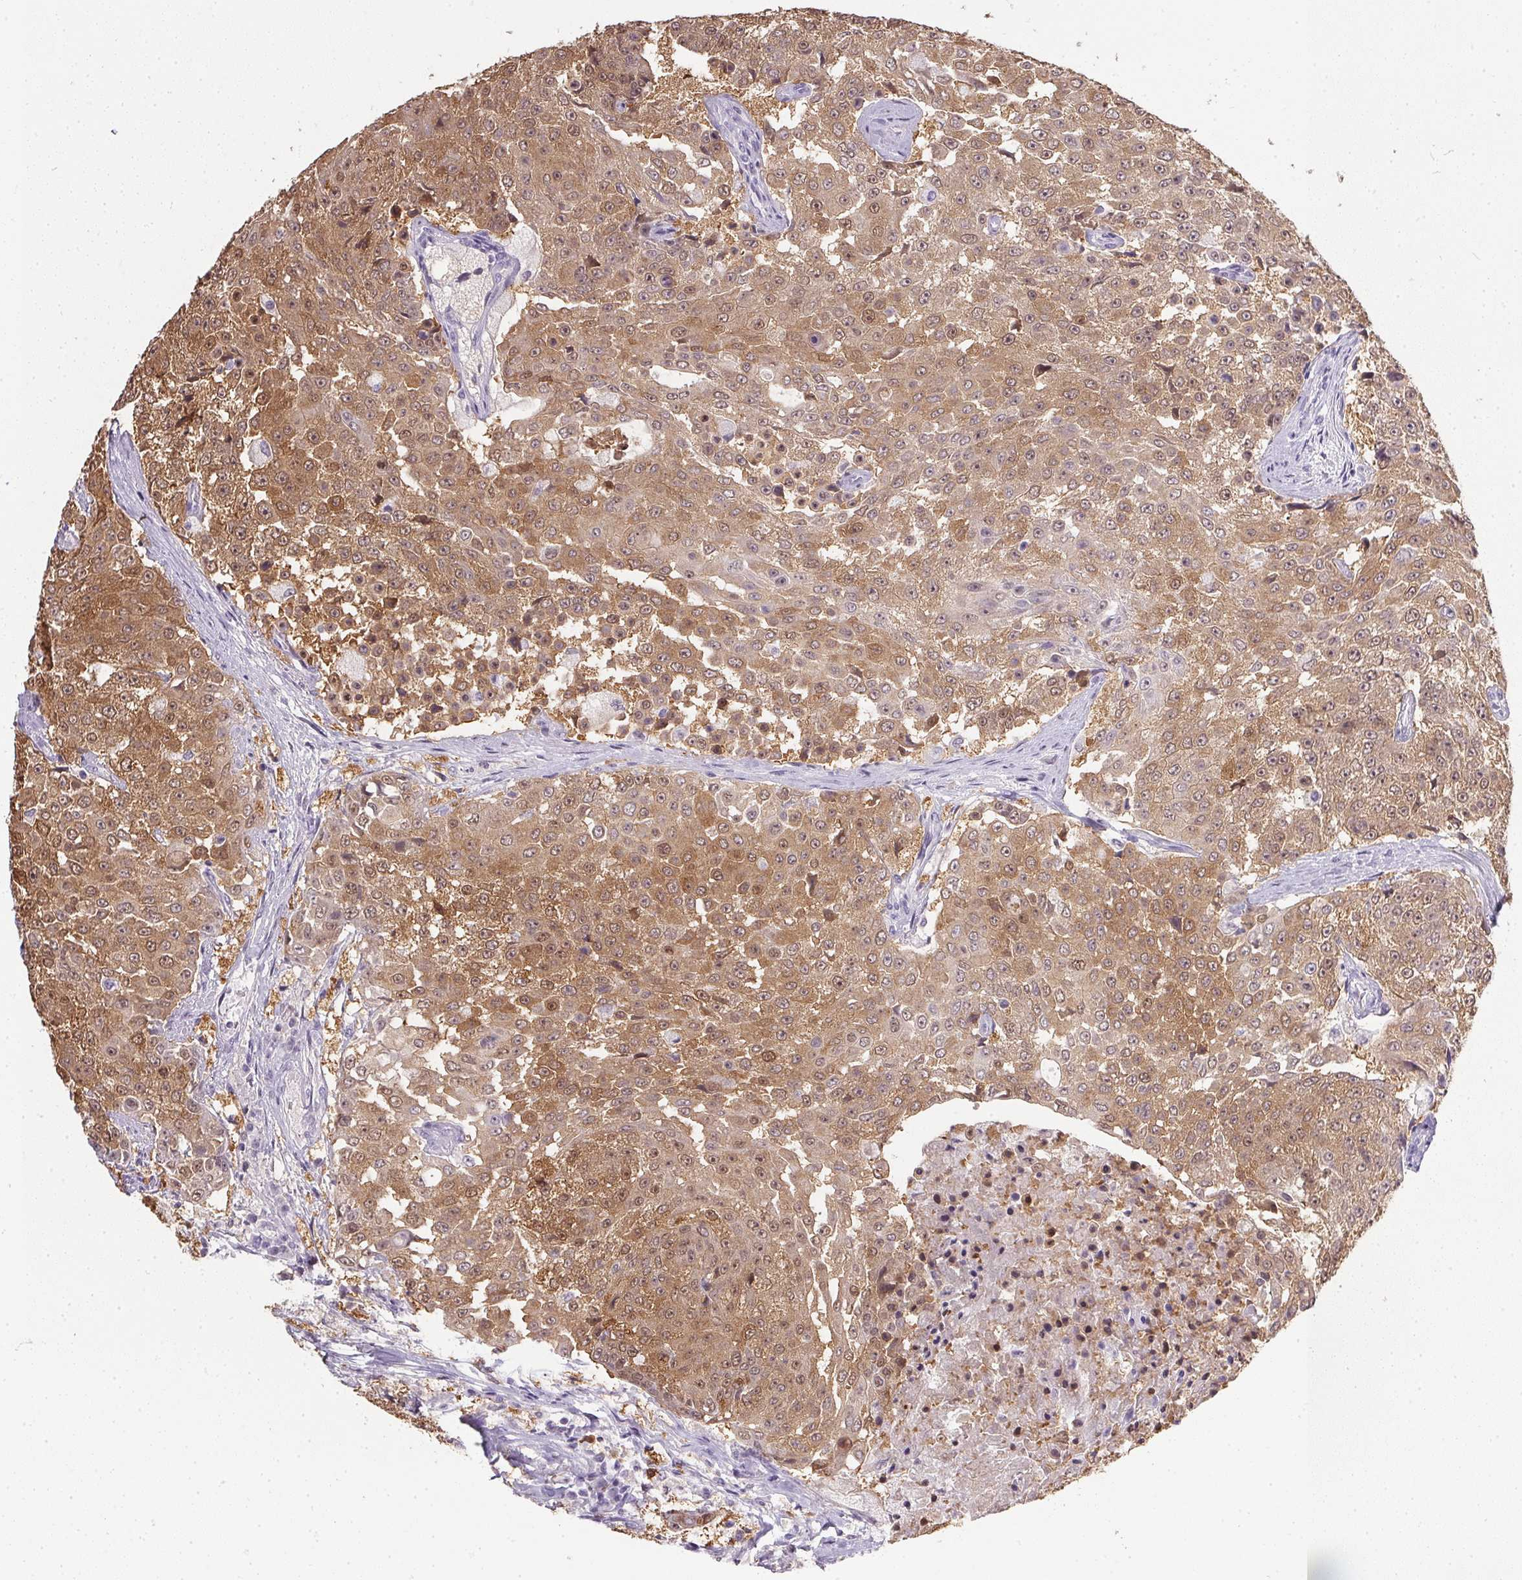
{"staining": {"intensity": "moderate", "quantity": ">75%", "location": "cytoplasmic/membranous,nuclear"}, "tissue": "urothelial cancer", "cell_type": "Tumor cells", "image_type": "cancer", "snomed": [{"axis": "morphology", "description": "Urothelial carcinoma, High grade"}, {"axis": "topography", "description": "Urinary bladder"}], "caption": "DAB immunohistochemical staining of human urothelial carcinoma (high-grade) displays moderate cytoplasmic/membranous and nuclear protein staining in approximately >75% of tumor cells. (Brightfield microscopy of DAB IHC at high magnification).", "gene": "DNAJC5G", "patient": {"sex": "female", "age": 63}}